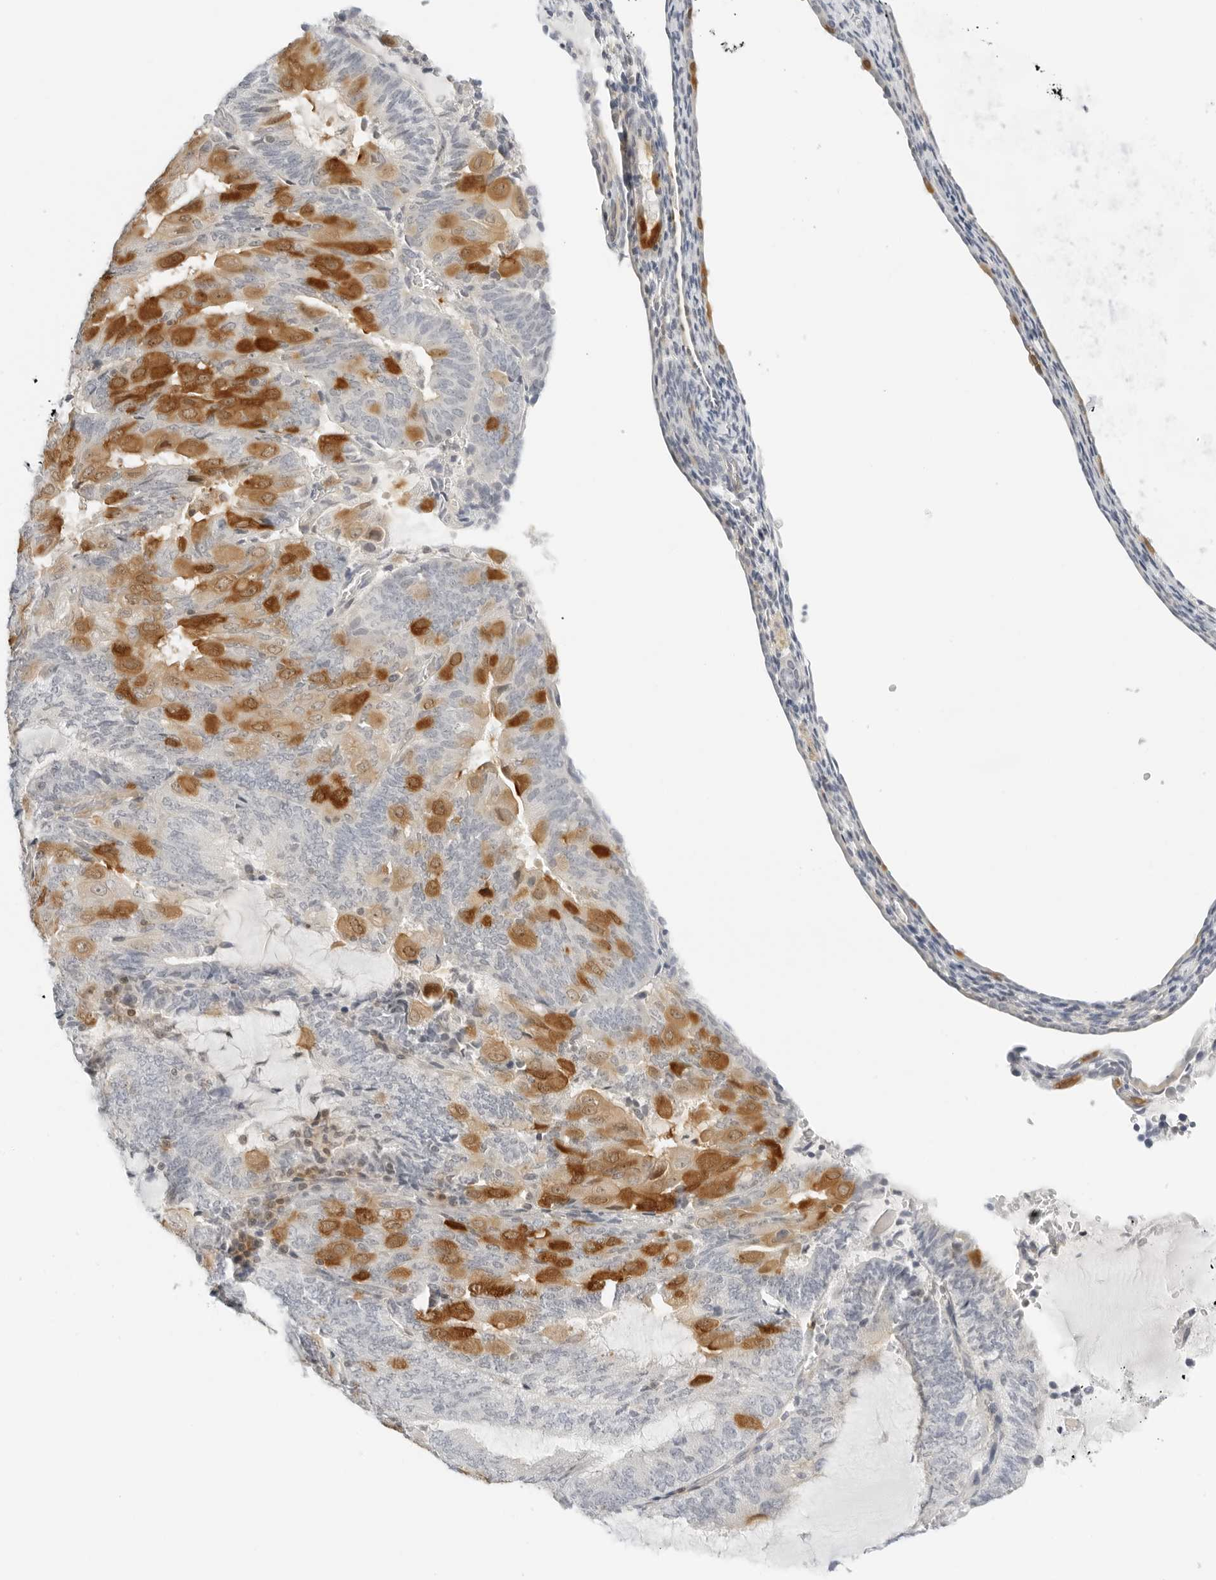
{"staining": {"intensity": "moderate", "quantity": "25%-75%", "location": "cytoplasmic/membranous"}, "tissue": "endometrial cancer", "cell_type": "Tumor cells", "image_type": "cancer", "snomed": [{"axis": "morphology", "description": "Adenocarcinoma, NOS"}, {"axis": "topography", "description": "Endometrium"}], "caption": "Adenocarcinoma (endometrial) was stained to show a protein in brown. There is medium levels of moderate cytoplasmic/membranous expression in about 25%-75% of tumor cells.", "gene": "OSCP1", "patient": {"sex": "female", "age": 81}}